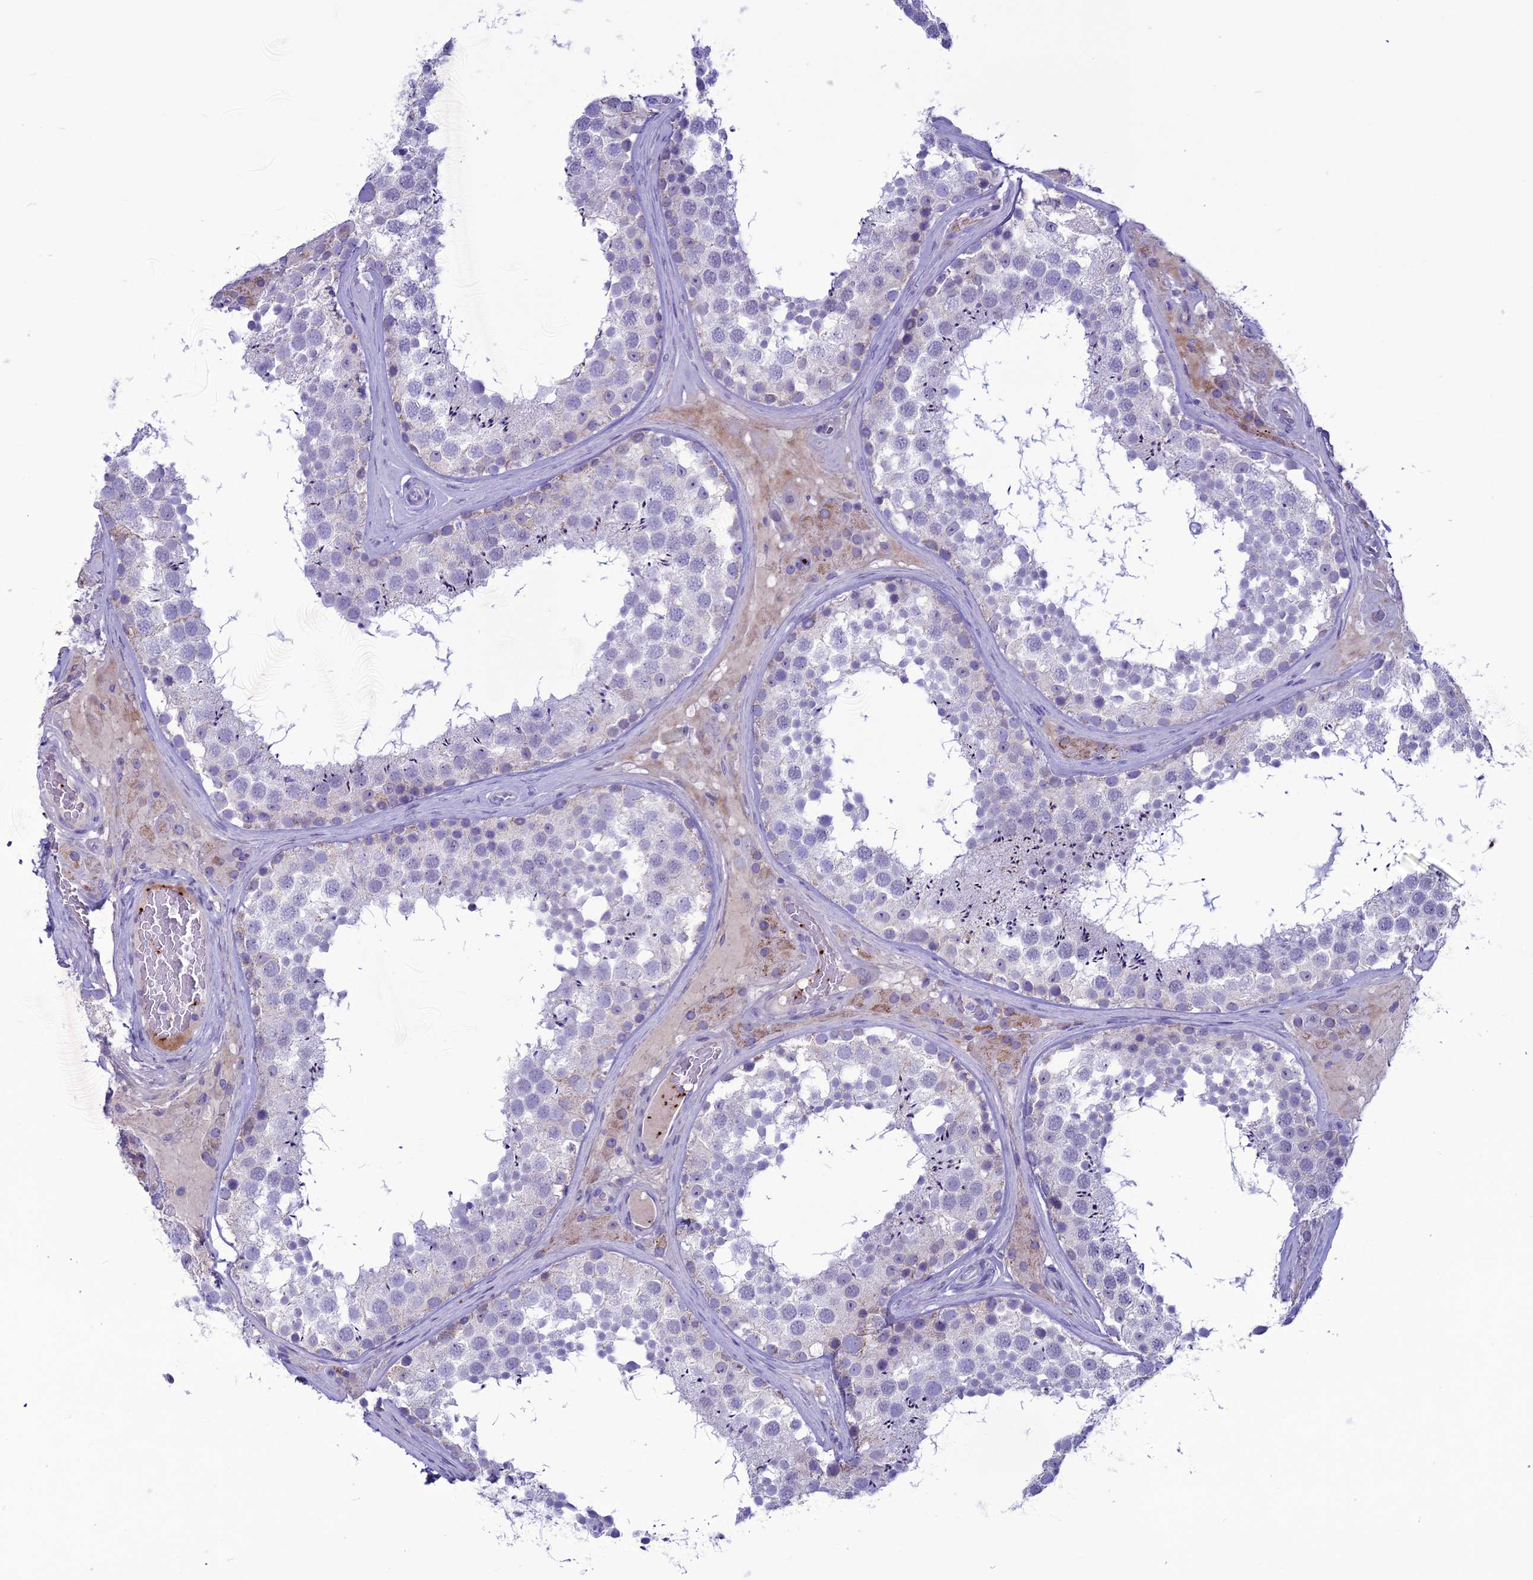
{"staining": {"intensity": "moderate", "quantity": "<25%", "location": "cytoplasmic/membranous"}, "tissue": "testis", "cell_type": "Cells in seminiferous ducts", "image_type": "normal", "snomed": [{"axis": "morphology", "description": "Normal tissue, NOS"}, {"axis": "topography", "description": "Testis"}], "caption": "Immunohistochemistry (IHC) photomicrograph of unremarkable testis: human testis stained using IHC demonstrates low levels of moderate protein expression localized specifically in the cytoplasmic/membranous of cells in seminiferous ducts, appearing as a cytoplasmic/membranous brown color.", "gene": "C21orf140", "patient": {"sex": "male", "age": 46}}